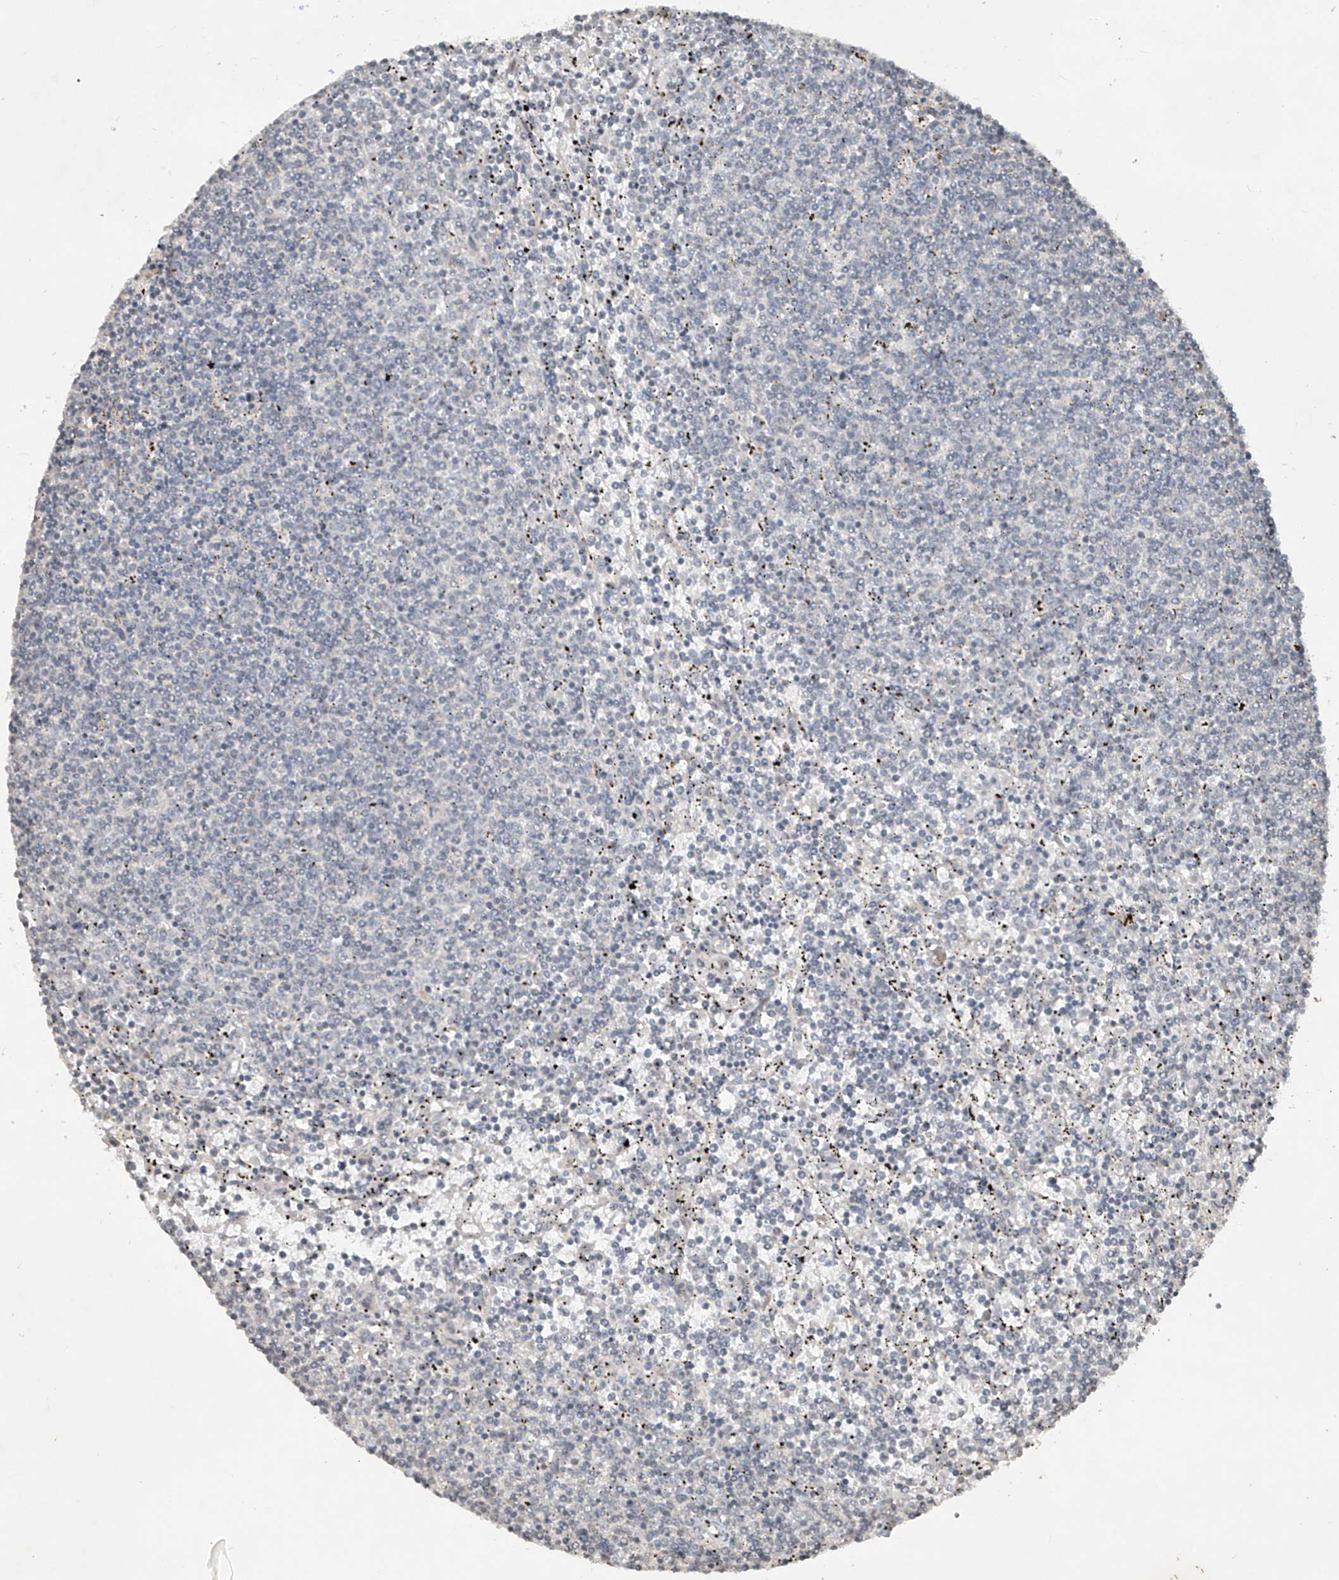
{"staining": {"intensity": "negative", "quantity": "none", "location": "none"}, "tissue": "lymphoma", "cell_type": "Tumor cells", "image_type": "cancer", "snomed": [{"axis": "morphology", "description": "Malignant lymphoma, non-Hodgkin's type, Low grade"}, {"axis": "topography", "description": "Spleen"}], "caption": "IHC histopathology image of neoplastic tissue: human malignant lymphoma, non-Hodgkin's type (low-grade) stained with DAB displays no significant protein positivity in tumor cells.", "gene": "DGKQ", "patient": {"sex": "female", "age": 50}}